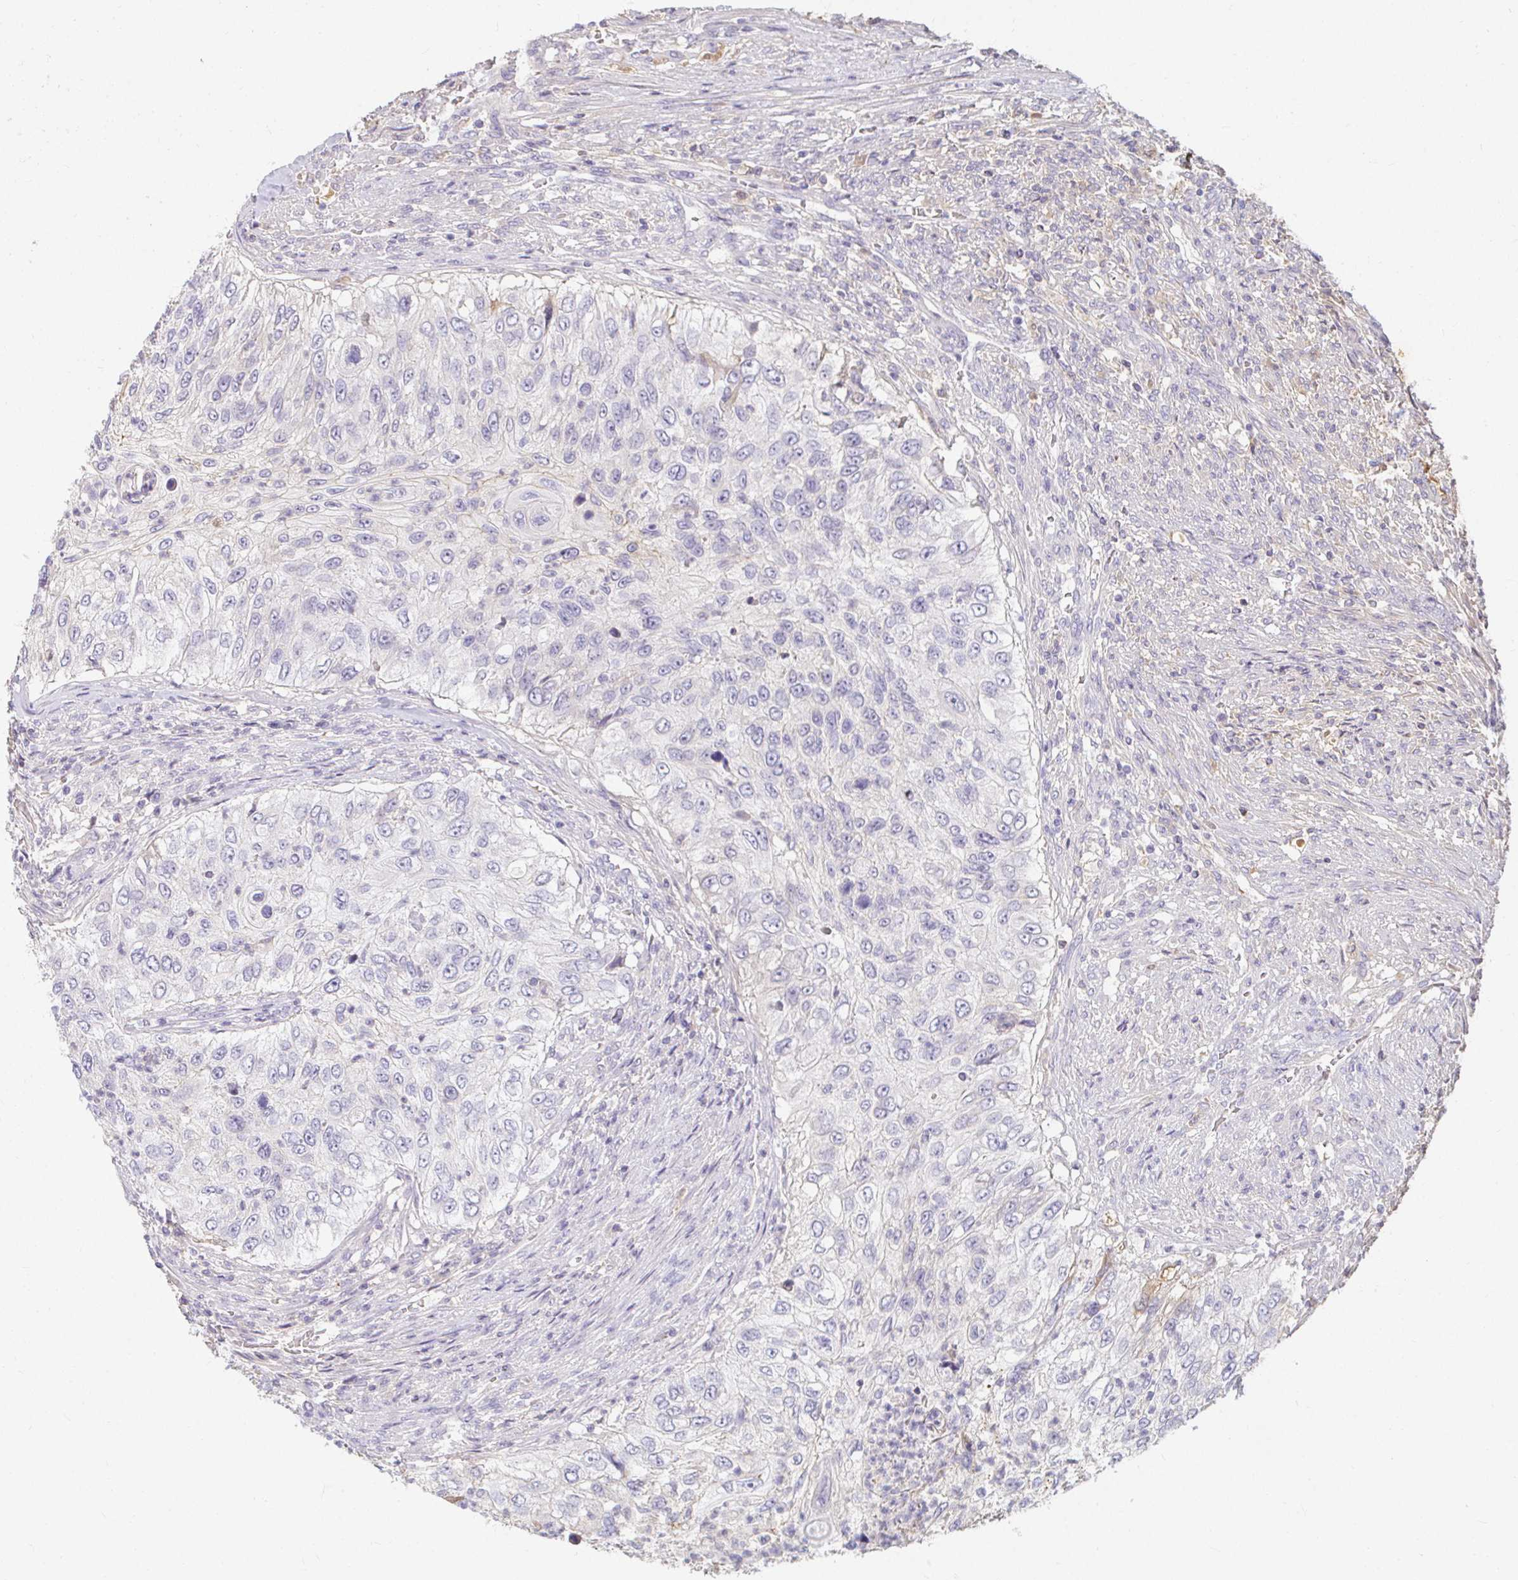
{"staining": {"intensity": "negative", "quantity": "none", "location": "none"}, "tissue": "urothelial cancer", "cell_type": "Tumor cells", "image_type": "cancer", "snomed": [{"axis": "morphology", "description": "Urothelial carcinoma, High grade"}, {"axis": "topography", "description": "Urinary bladder"}], "caption": "This micrograph is of urothelial carcinoma (high-grade) stained with immunohistochemistry to label a protein in brown with the nuclei are counter-stained blue. There is no positivity in tumor cells. The staining is performed using DAB brown chromogen with nuclei counter-stained in using hematoxylin.", "gene": "LOXL4", "patient": {"sex": "female", "age": 60}}